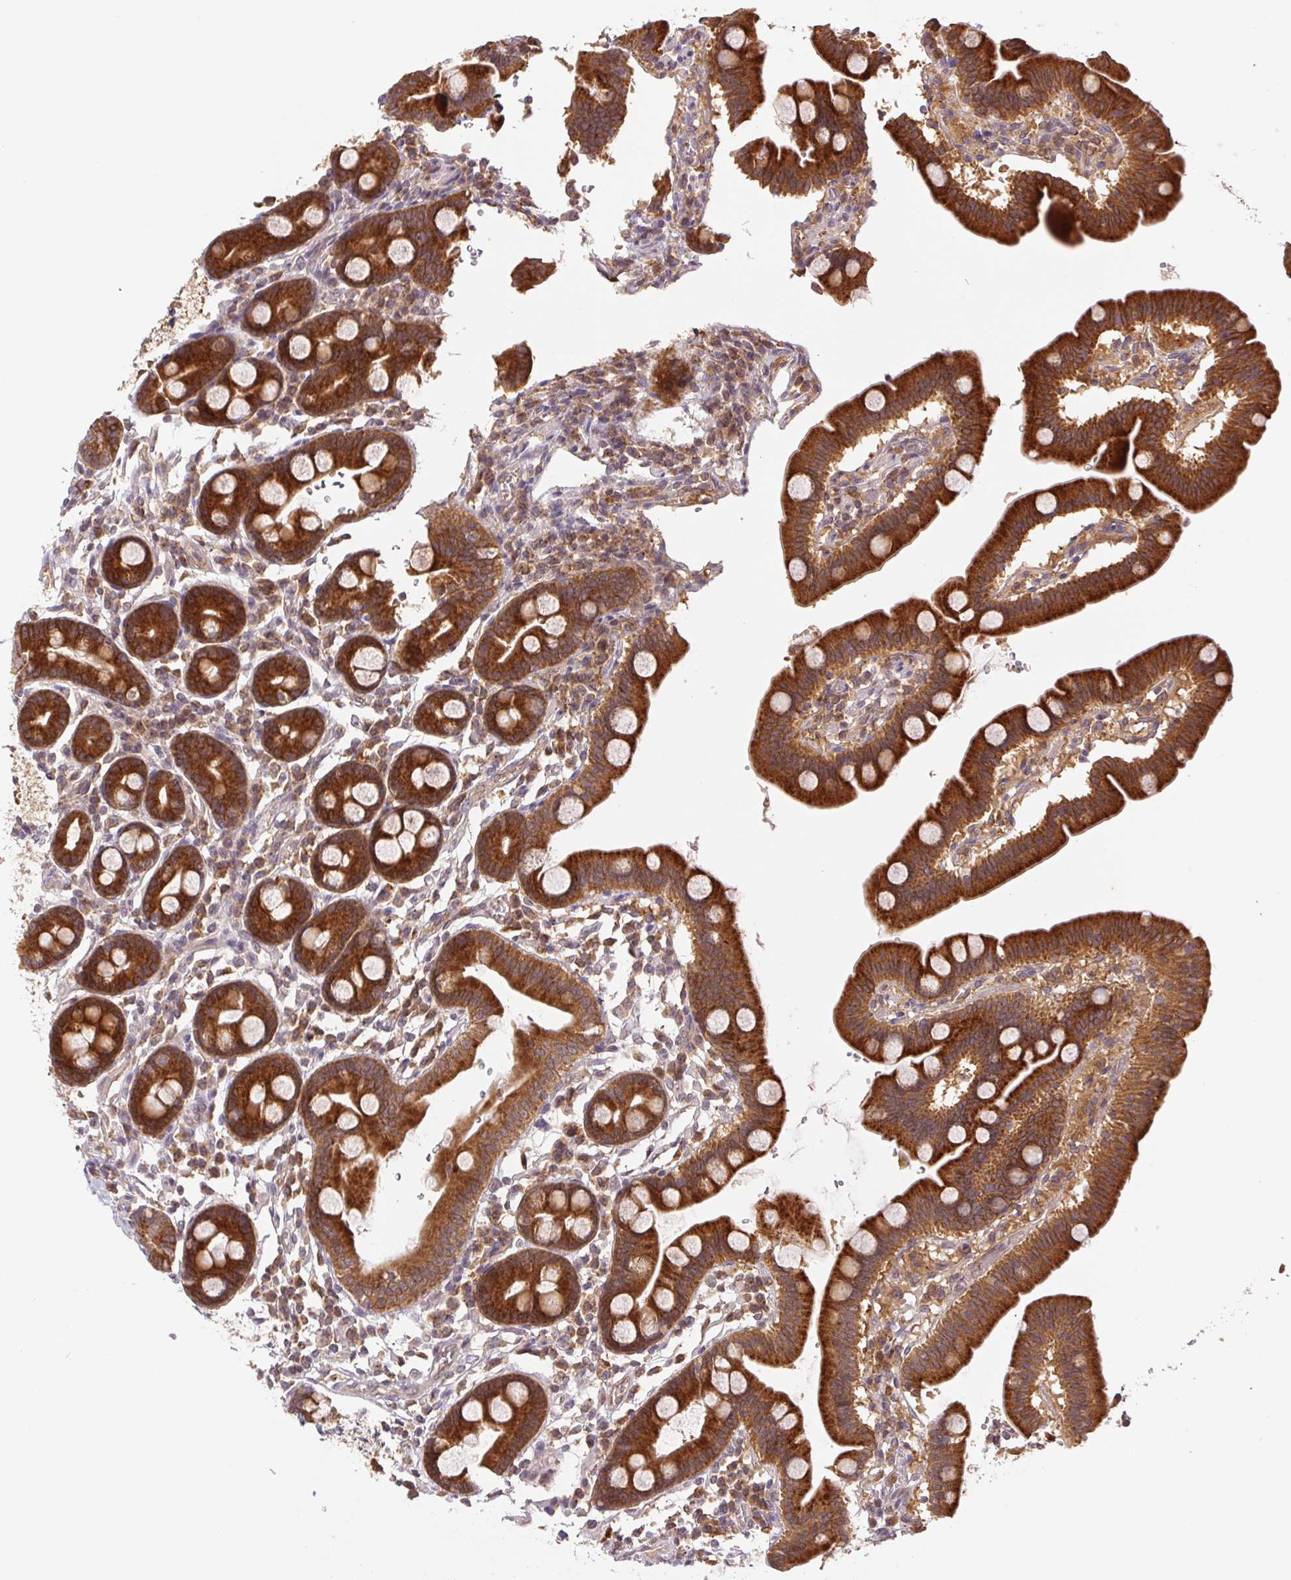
{"staining": {"intensity": "strong", "quantity": ">75%", "location": "cytoplasmic/membranous"}, "tissue": "duodenum", "cell_type": "Glandular cells", "image_type": "normal", "snomed": [{"axis": "morphology", "description": "Normal tissue, NOS"}, {"axis": "topography", "description": "Duodenum"}], "caption": "IHC image of normal duodenum: human duodenum stained using immunohistochemistry (IHC) exhibits high levels of strong protein expression localized specifically in the cytoplasmic/membranous of glandular cells, appearing as a cytoplasmic/membranous brown color.", "gene": "MTHFD1L", "patient": {"sex": "male", "age": 59}}